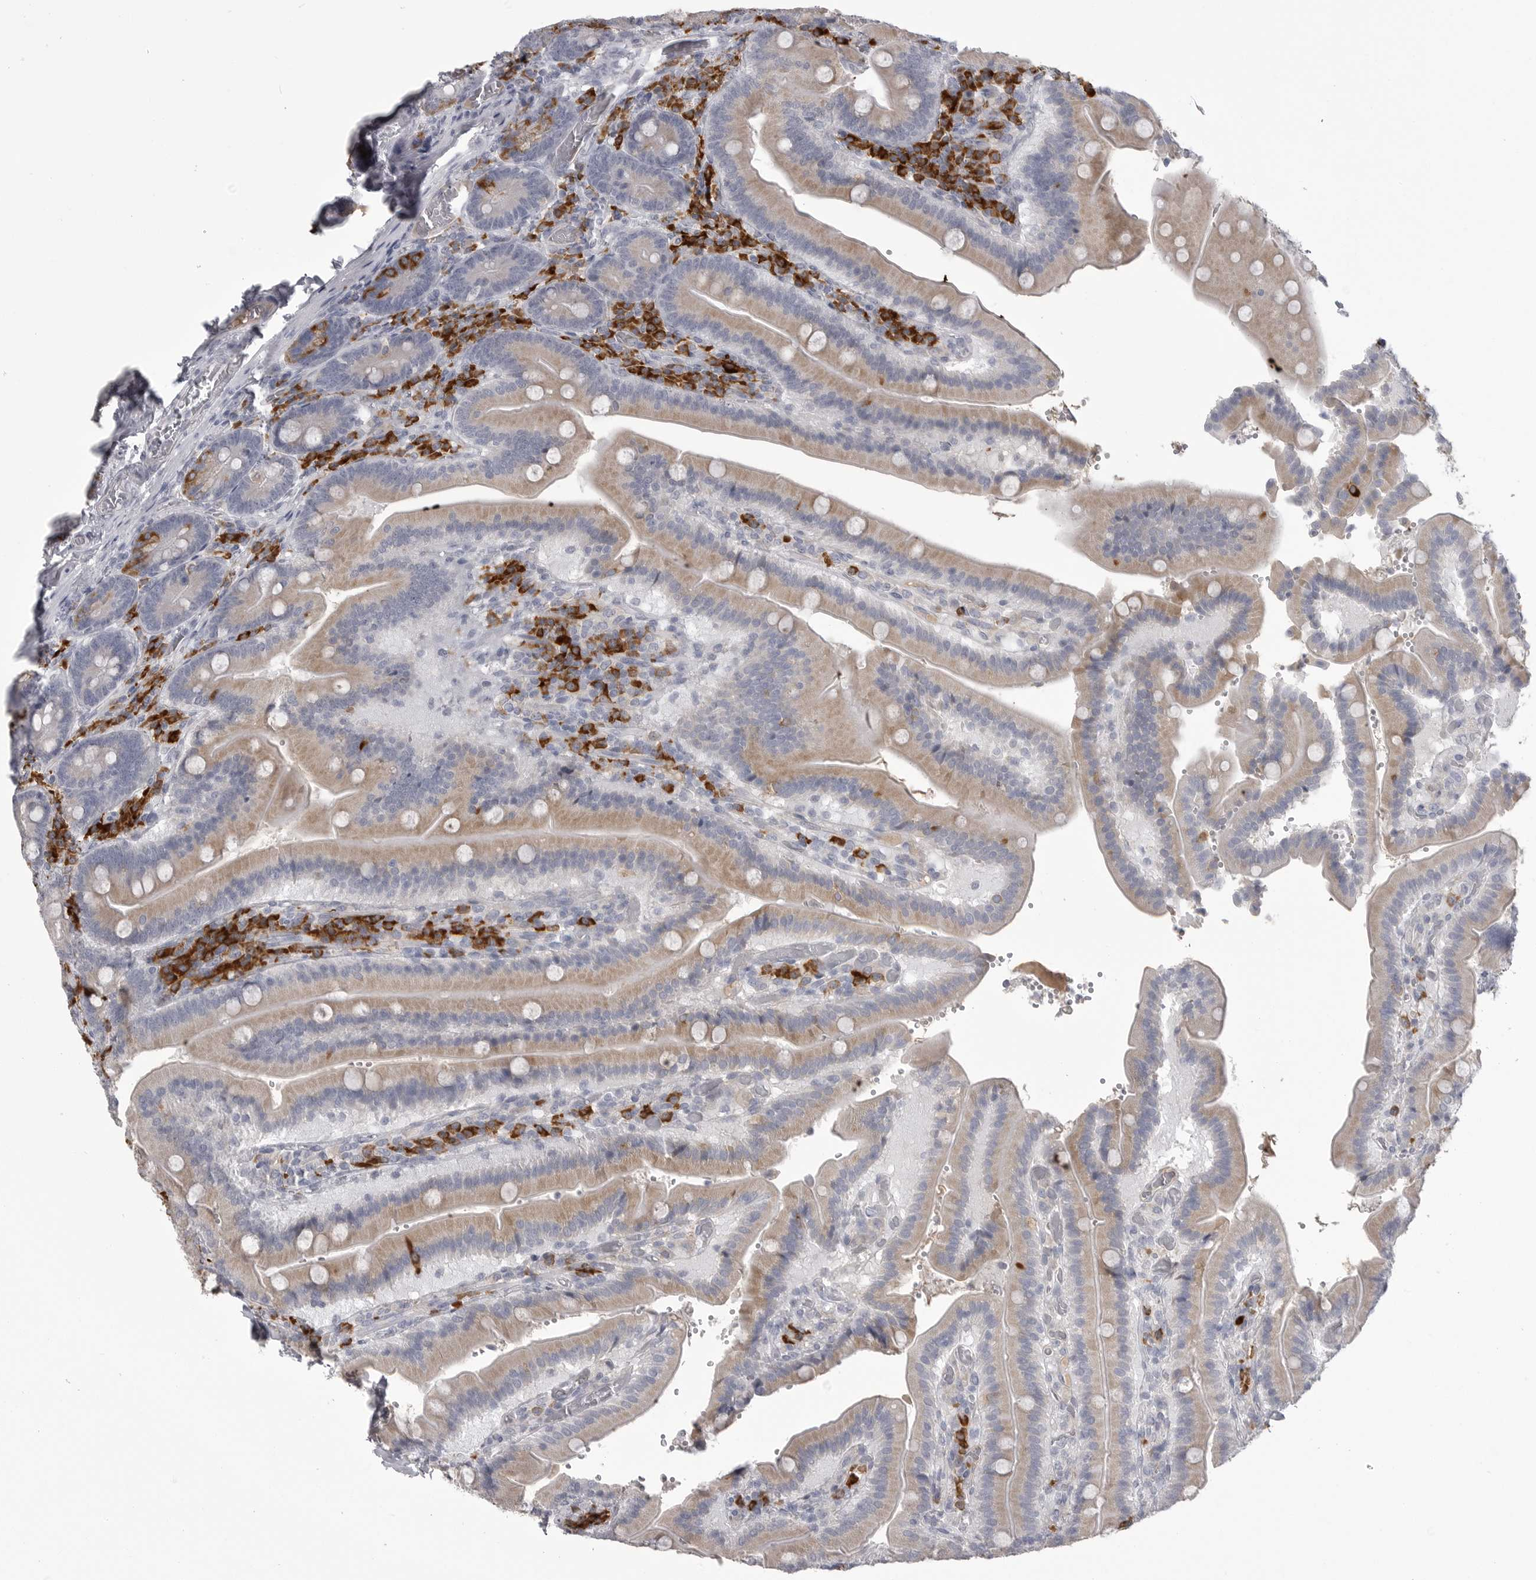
{"staining": {"intensity": "weak", "quantity": "25%-75%", "location": "cytoplasmic/membranous"}, "tissue": "duodenum", "cell_type": "Glandular cells", "image_type": "normal", "snomed": [{"axis": "morphology", "description": "Normal tissue, NOS"}, {"axis": "topography", "description": "Duodenum"}], "caption": "Protein positivity by immunohistochemistry demonstrates weak cytoplasmic/membranous expression in about 25%-75% of glandular cells in benign duodenum.", "gene": "FKBP2", "patient": {"sex": "female", "age": 62}}